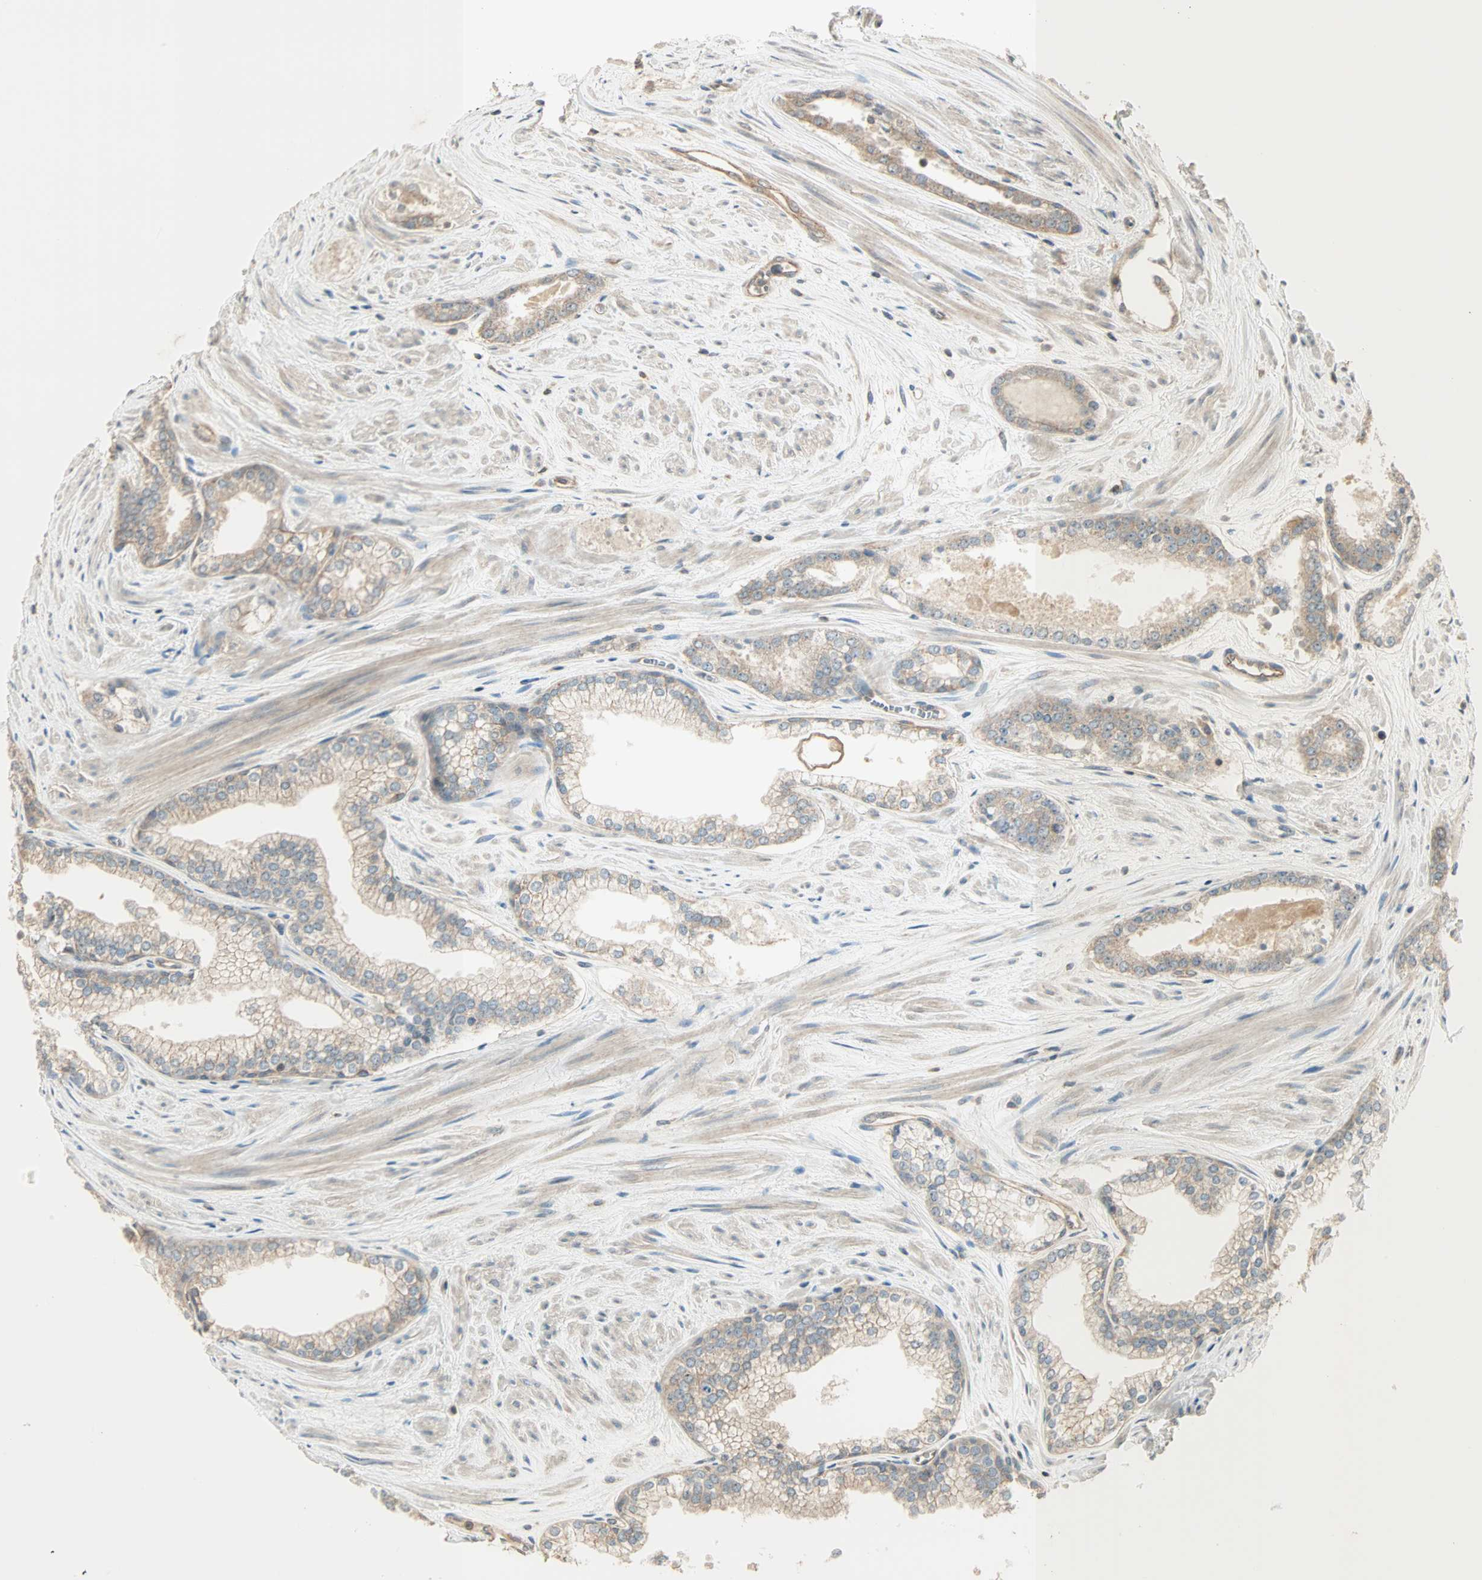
{"staining": {"intensity": "weak", "quantity": ">75%", "location": "cytoplasmic/membranous"}, "tissue": "prostate cancer", "cell_type": "Tumor cells", "image_type": "cancer", "snomed": [{"axis": "morphology", "description": "Adenocarcinoma, Low grade"}, {"axis": "topography", "description": "Prostate"}], "caption": "A brown stain labels weak cytoplasmic/membranous expression of a protein in adenocarcinoma (low-grade) (prostate) tumor cells.", "gene": "MAP3K21", "patient": {"sex": "male", "age": 60}}